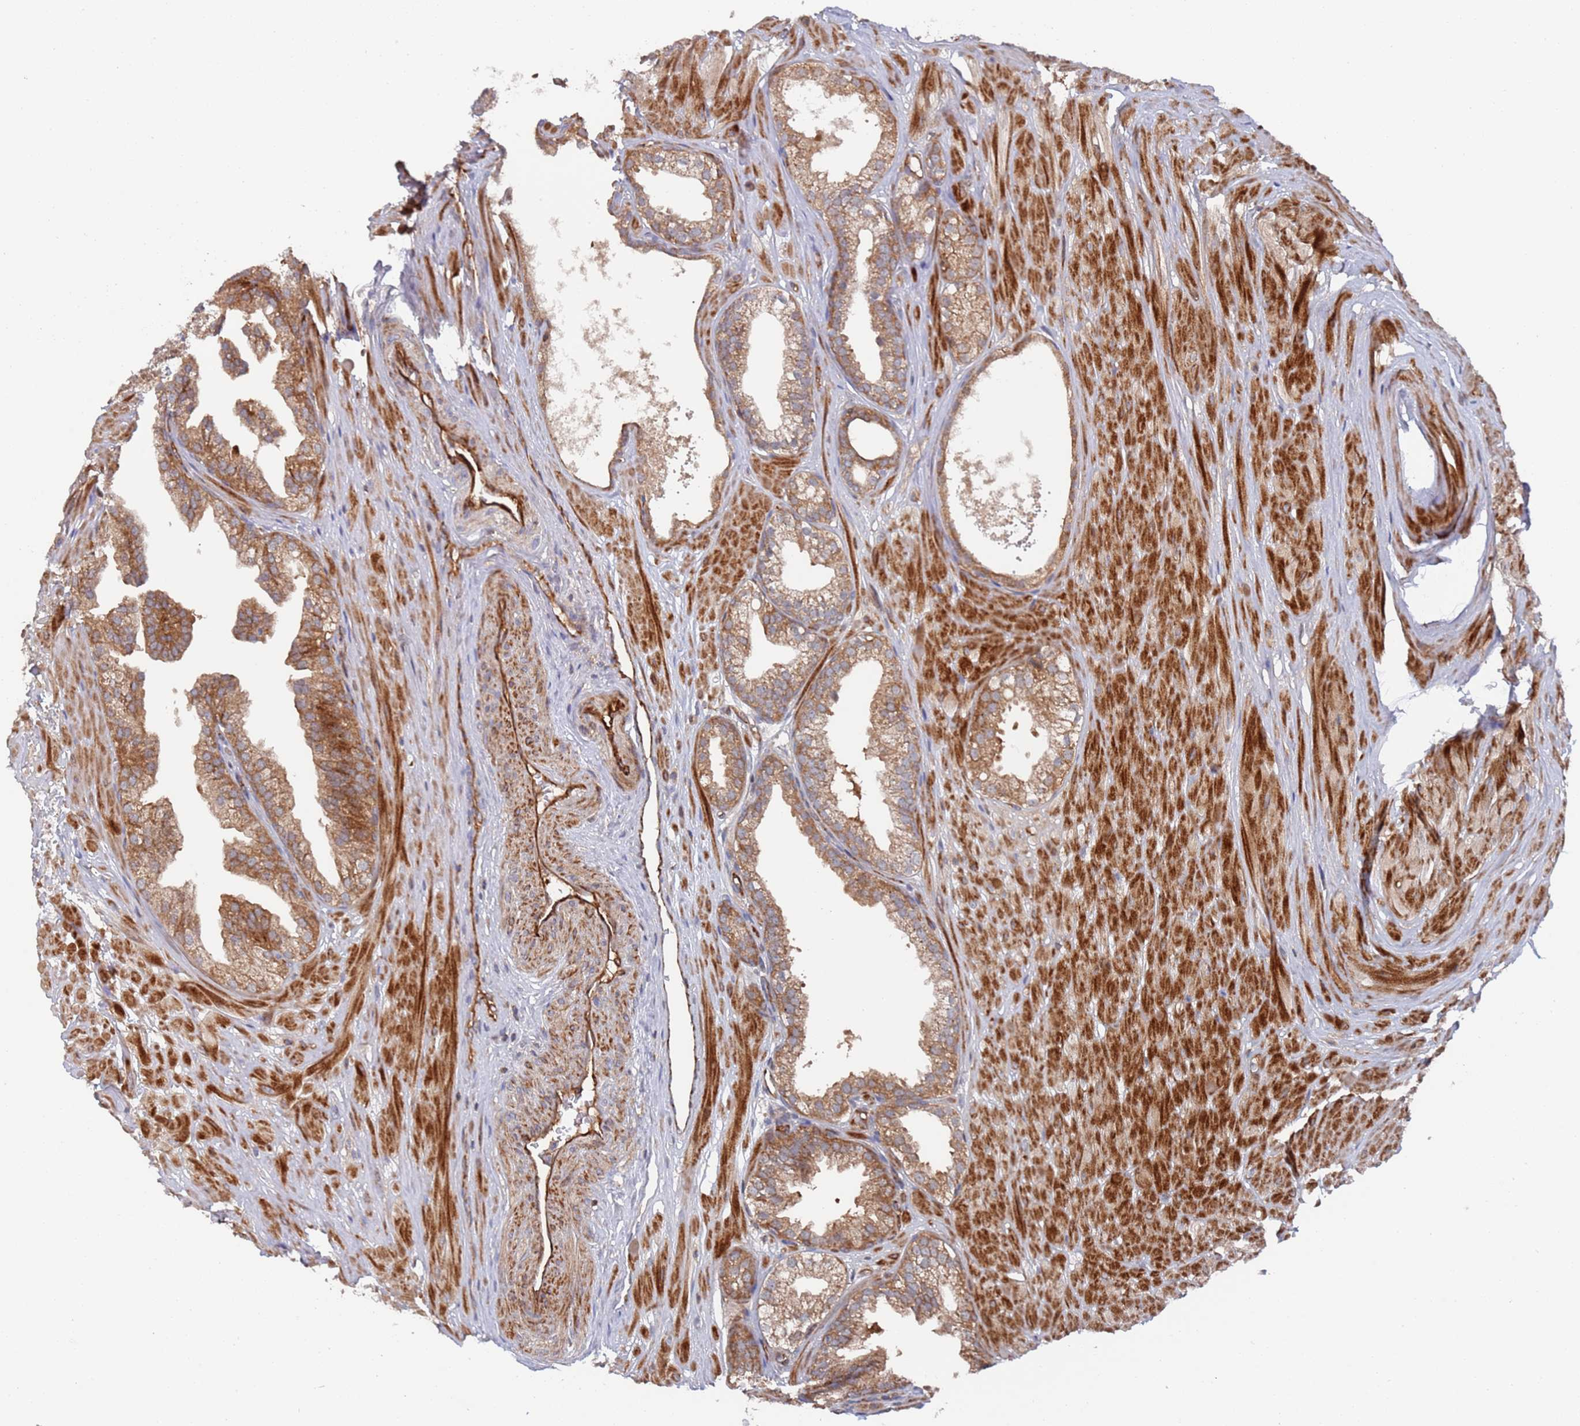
{"staining": {"intensity": "moderate", "quantity": ">75%", "location": "cytoplasmic/membranous"}, "tissue": "prostate", "cell_type": "Glandular cells", "image_type": "normal", "snomed": [{"axis": "morphology", "description": "Normal tissue, NOS"}, {"axis": "topography", "description": "Prostate"}, {"axis": "topography", "description": "Peripheral nerve tissue"}], "caption": "There is medium levels of moderate cytoplasmic/membranous expression in glandular cells of normal prostate, as demonstrated by immunohistochemical staining (brown color).", "gene": "DDX60", "patient": {"sex": "male", "age": 55}}